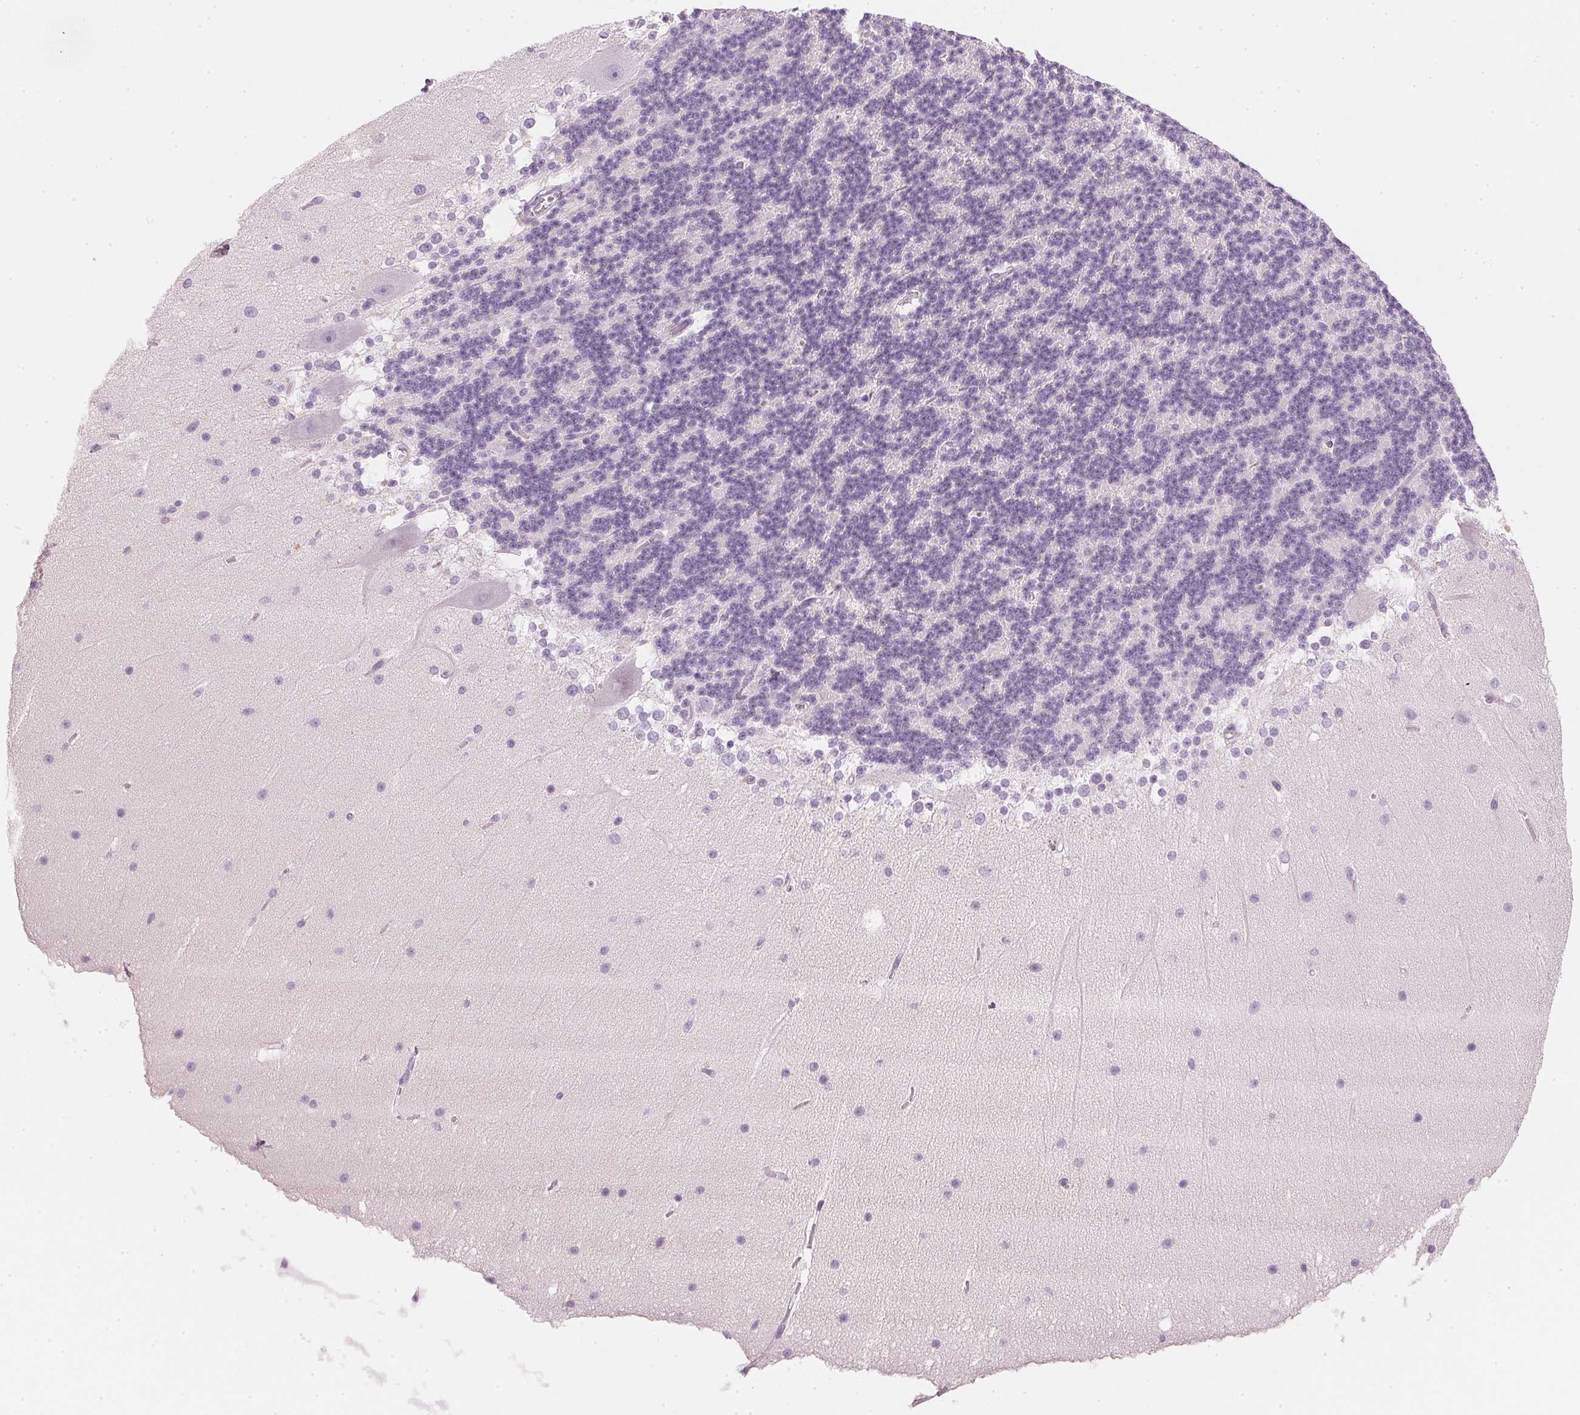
{"staining": {"intensity": "negative", "quantity": "none", "location": "none"}, "tissue": "cerebellum", "cell_type": "Cells in granular layer", "image_type": "normal", "snomed": [{"axis": "morphology", "description": "Normal tissue, NOS"}, {"axis": "topography", "description": "Cerebellum"}], "caption": "IHC photomicrograph of unremarkable human cerebellum stained for a protein (brown), which demonstrates no staining in cells in granular layer.", "gene": "CHST4", "patient": {"sex": "female", "age": 19}}